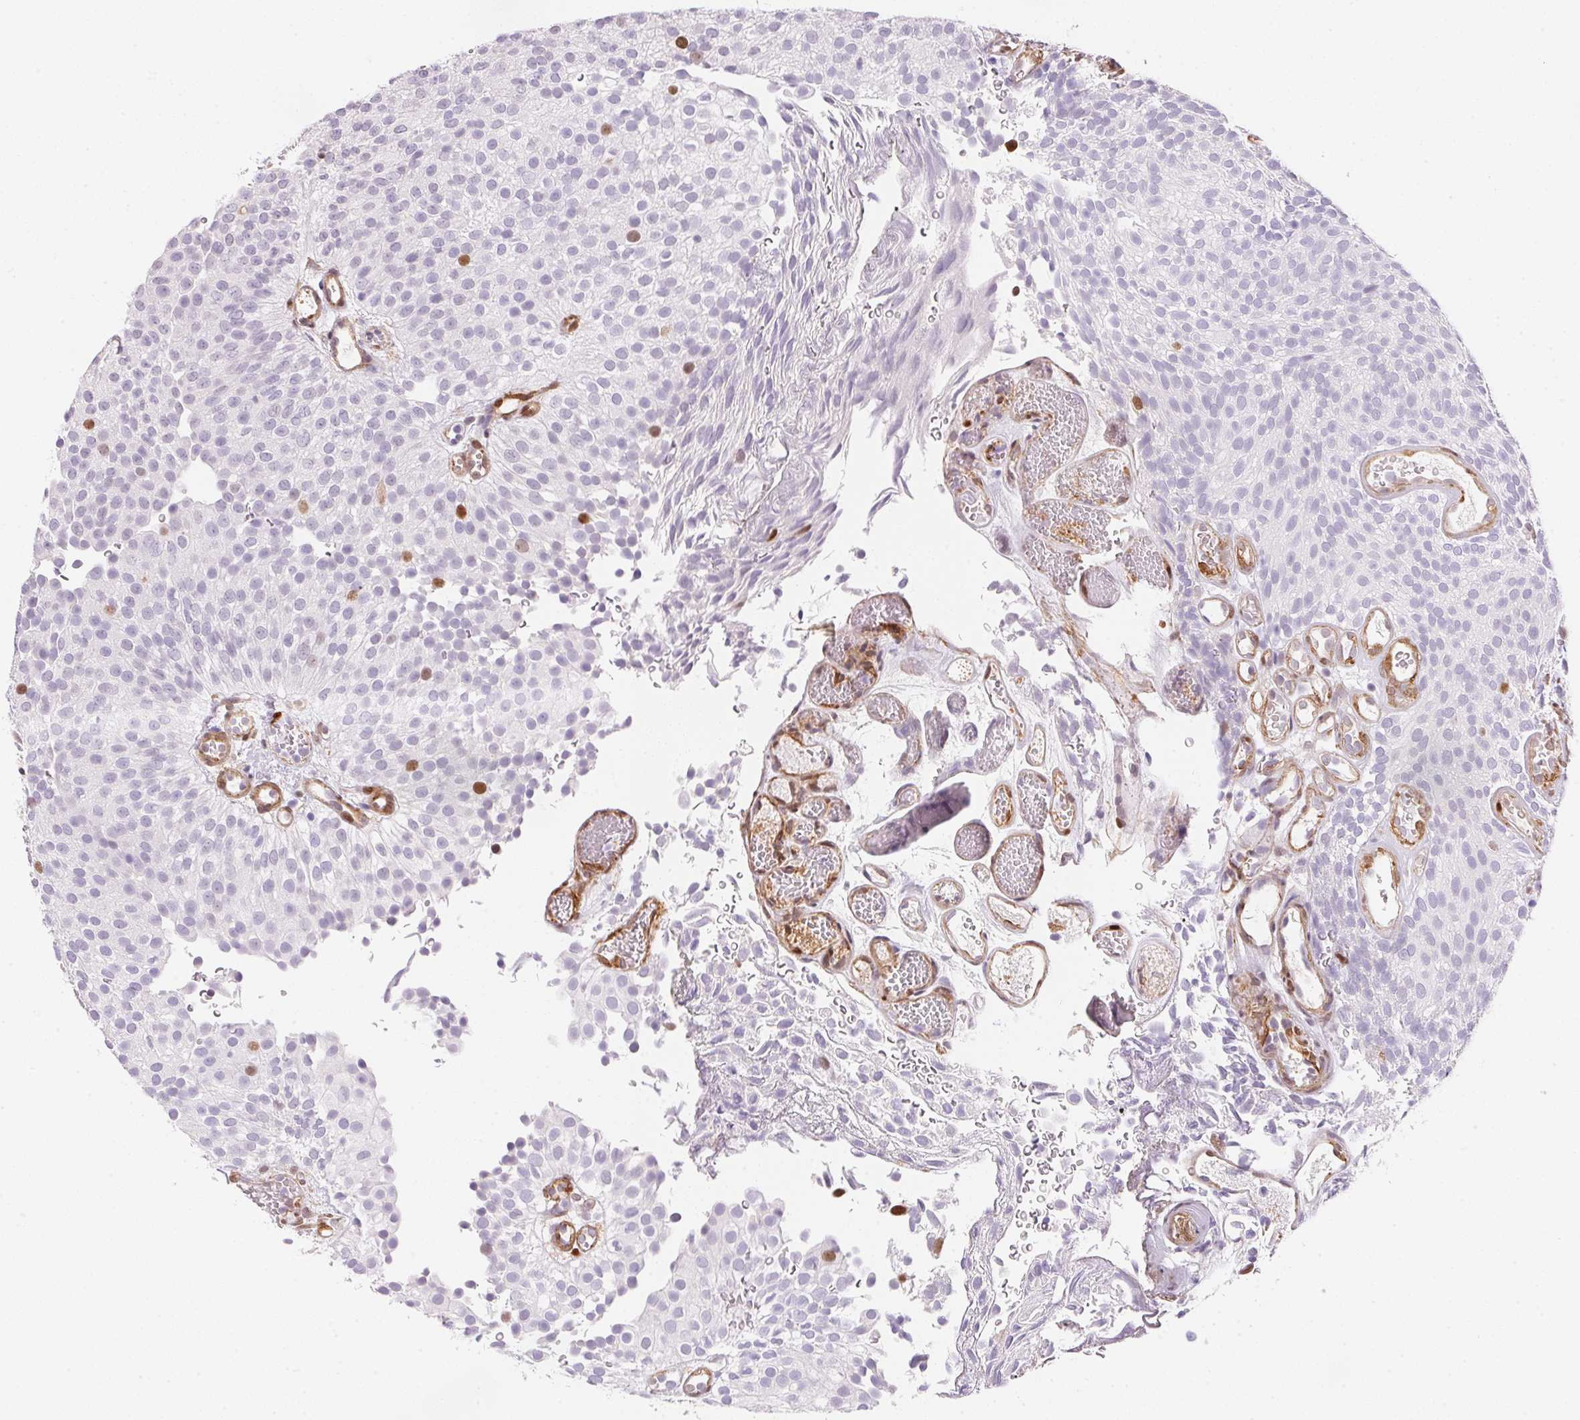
{"staining": {"intensity": "moderate", "quantity": "<25%", "location": "nuclear"}, "tissue": "urothelial cancer", "cell_type": "Tumor cells", "image_type": "cancer", "snomed": [{"axis": "morphology", "description": "Urothelial carcinoma, Low grade"}, {"axis": "topography", "description": "Urinary bladder"}], "caption": "Urothelial cancer was stained to show a protein in brown. There is low levels of moderate nuclear staining in about <25% of tumor cells. (DAB = brown stain, brightfield microscopy at high magnification).", "gene": "SMTN", "patient": {"sex": "male", "age": 78}}